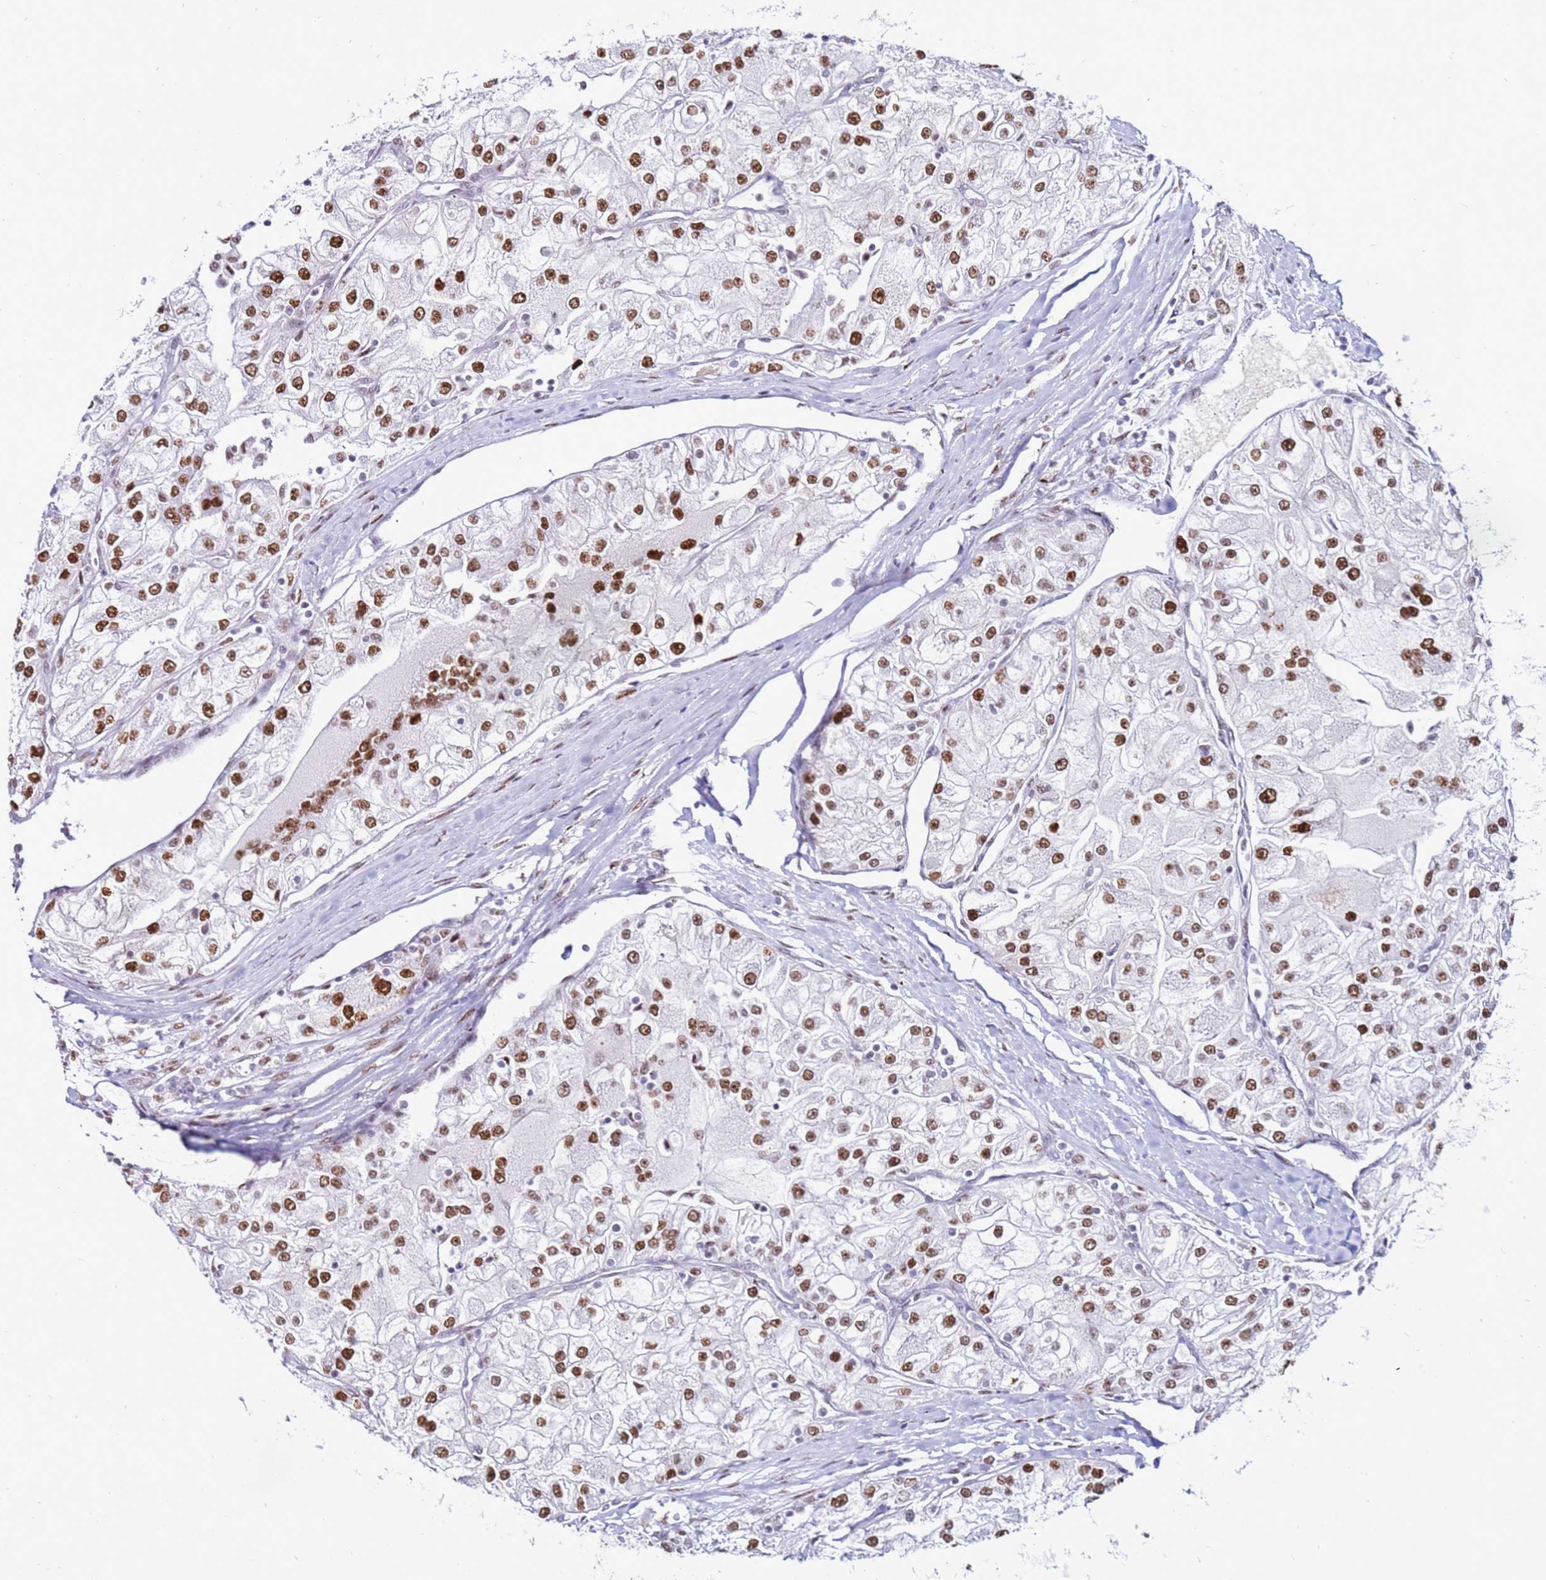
{"staining": {"intensity": "strong", "quantity": ">75%", "location": "nuclear"}, "tissue": "renal cancer", "cell_type": "Tumor cells", "image_type": "cancer", "snomed": [{"axis": "morphology", "description": "Adenocarcinoma, NOS"}, {"axis": "topography", "description": "Kidney"}], "caption": "This image demonstrates renal cancer (adenocarcinoma) stained with immunohistochemistry to label a protein in brown. The nuclear of tumor cells show strong positivity for the protein. Nuclei are counter-stained blue.", "gene": "KPNA4", "patient": {"sex": "female", "age": 72}}